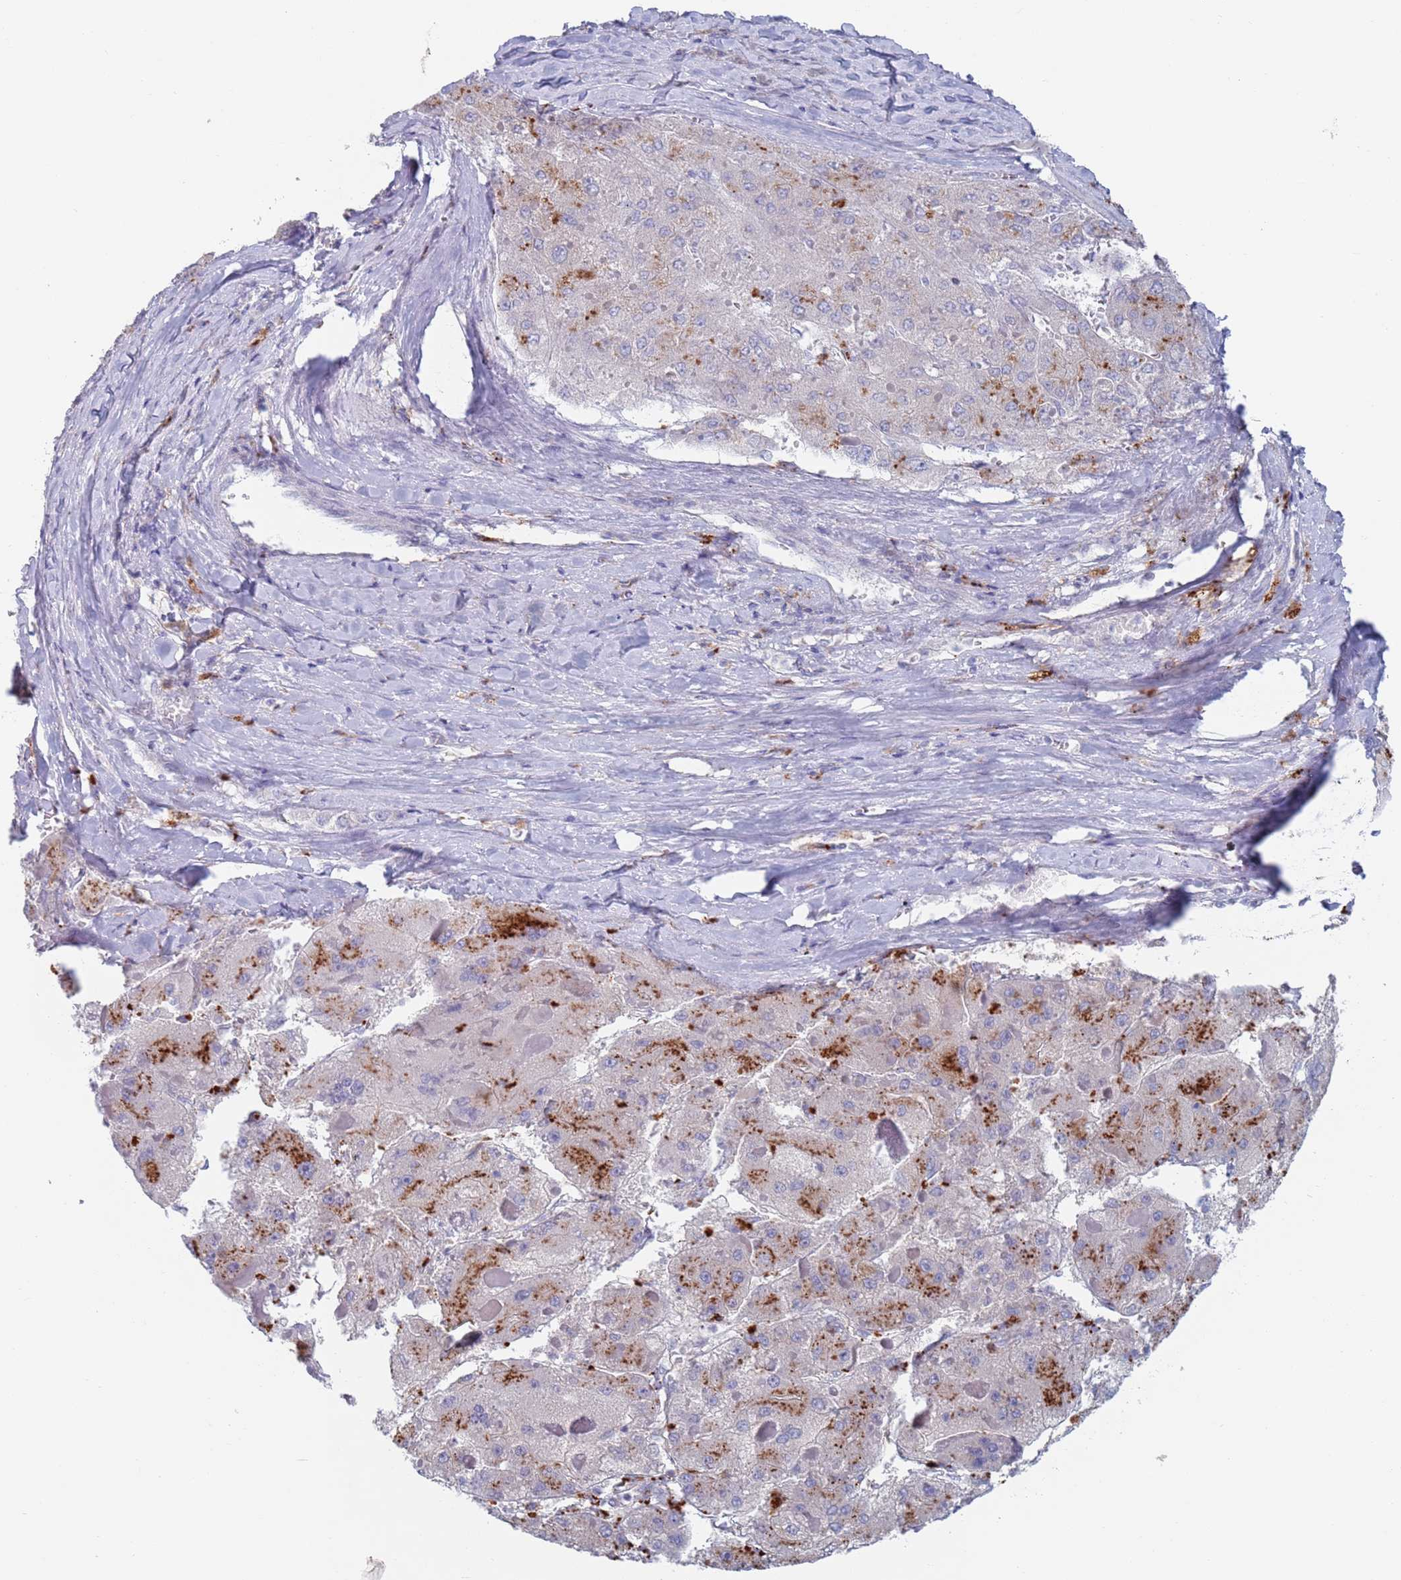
{"staining": {"intensity": "strong", "quantity": "<25%", "location": "cytoplasmic/membranous"}, "tissue": "liver cancer", "cell_type": "Tumor cells", "image_type": "cancer", "snomed": [{"axis": "morphology", "description": "Carcinoma, Hepatocellular, NOS"}, {"axis": "topography", "description": "Liver"}], "caption": "Liver cancer (hepatocellular carcinoma) stained with immunohistochemistry (IHC) reveals strong cytoplasmic/membranous staining in approximately <25% of tumor cells.", "gene": "FUCA1", "patient": {"sex": "female", "age": 73}}